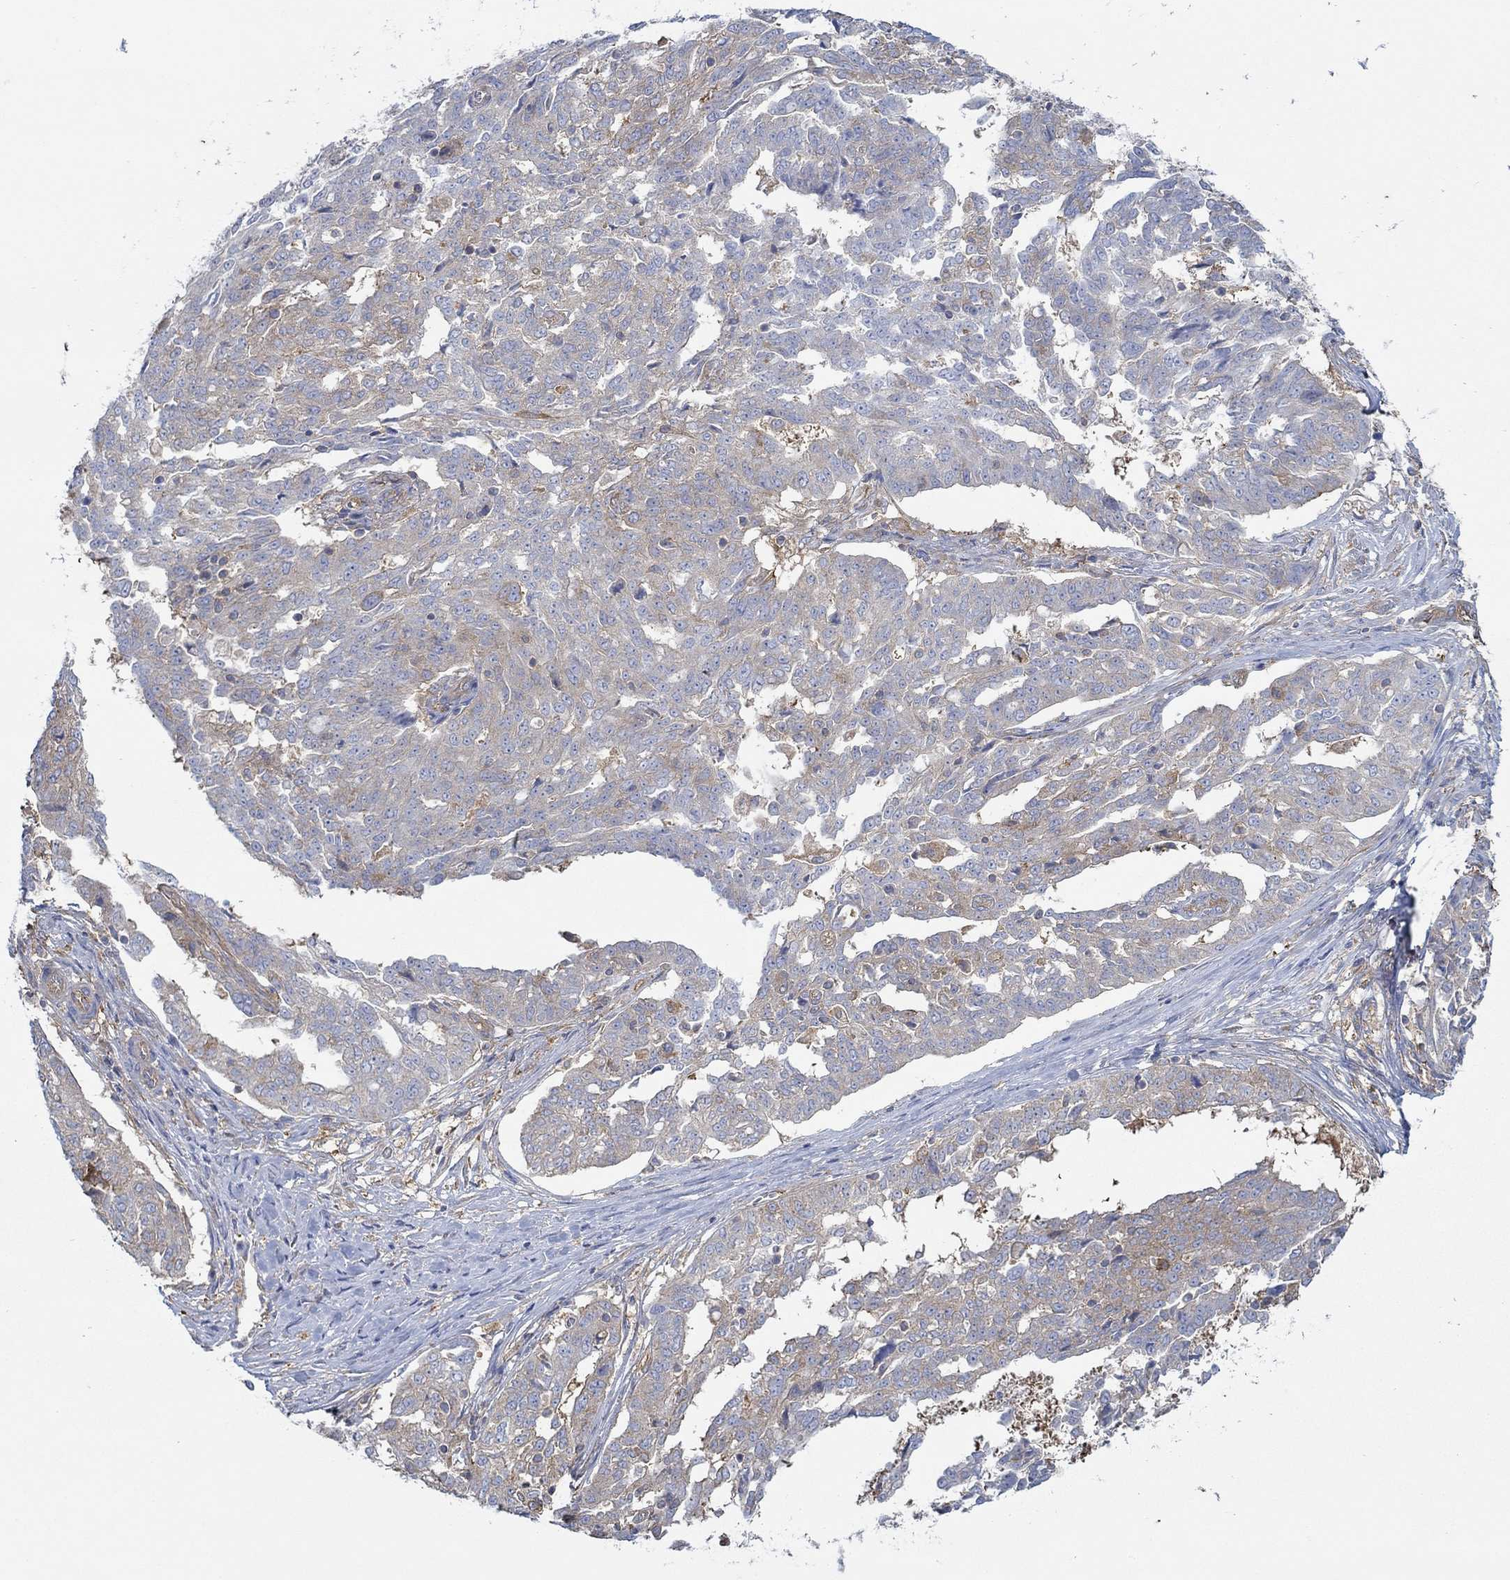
{"staining": {"intensity": "weak", "quantity": "25%-75%", "location": "cytoplasmic/membranous"}, "tissue": "ovarian cancer", "cell_type": "Tumor cells", "image_type": "cancer", "snomed": [{"axis": "morphology", "description": "Cystadenocarcinoma, serous, NOS"}, {"axis": "topography", "description": "Ovary"}], "caption": "Immunohistochemistry (IHC) (DAB (3,3'-diaminobenzidine)) staining of ovarian serous cystadenocarcinoma displays weak cytoplasmic/membranous protein staining in about 25%-75% of tumor cells.", "gene": "SPAG9", "patient": {"sex": "female", "age": 67}}